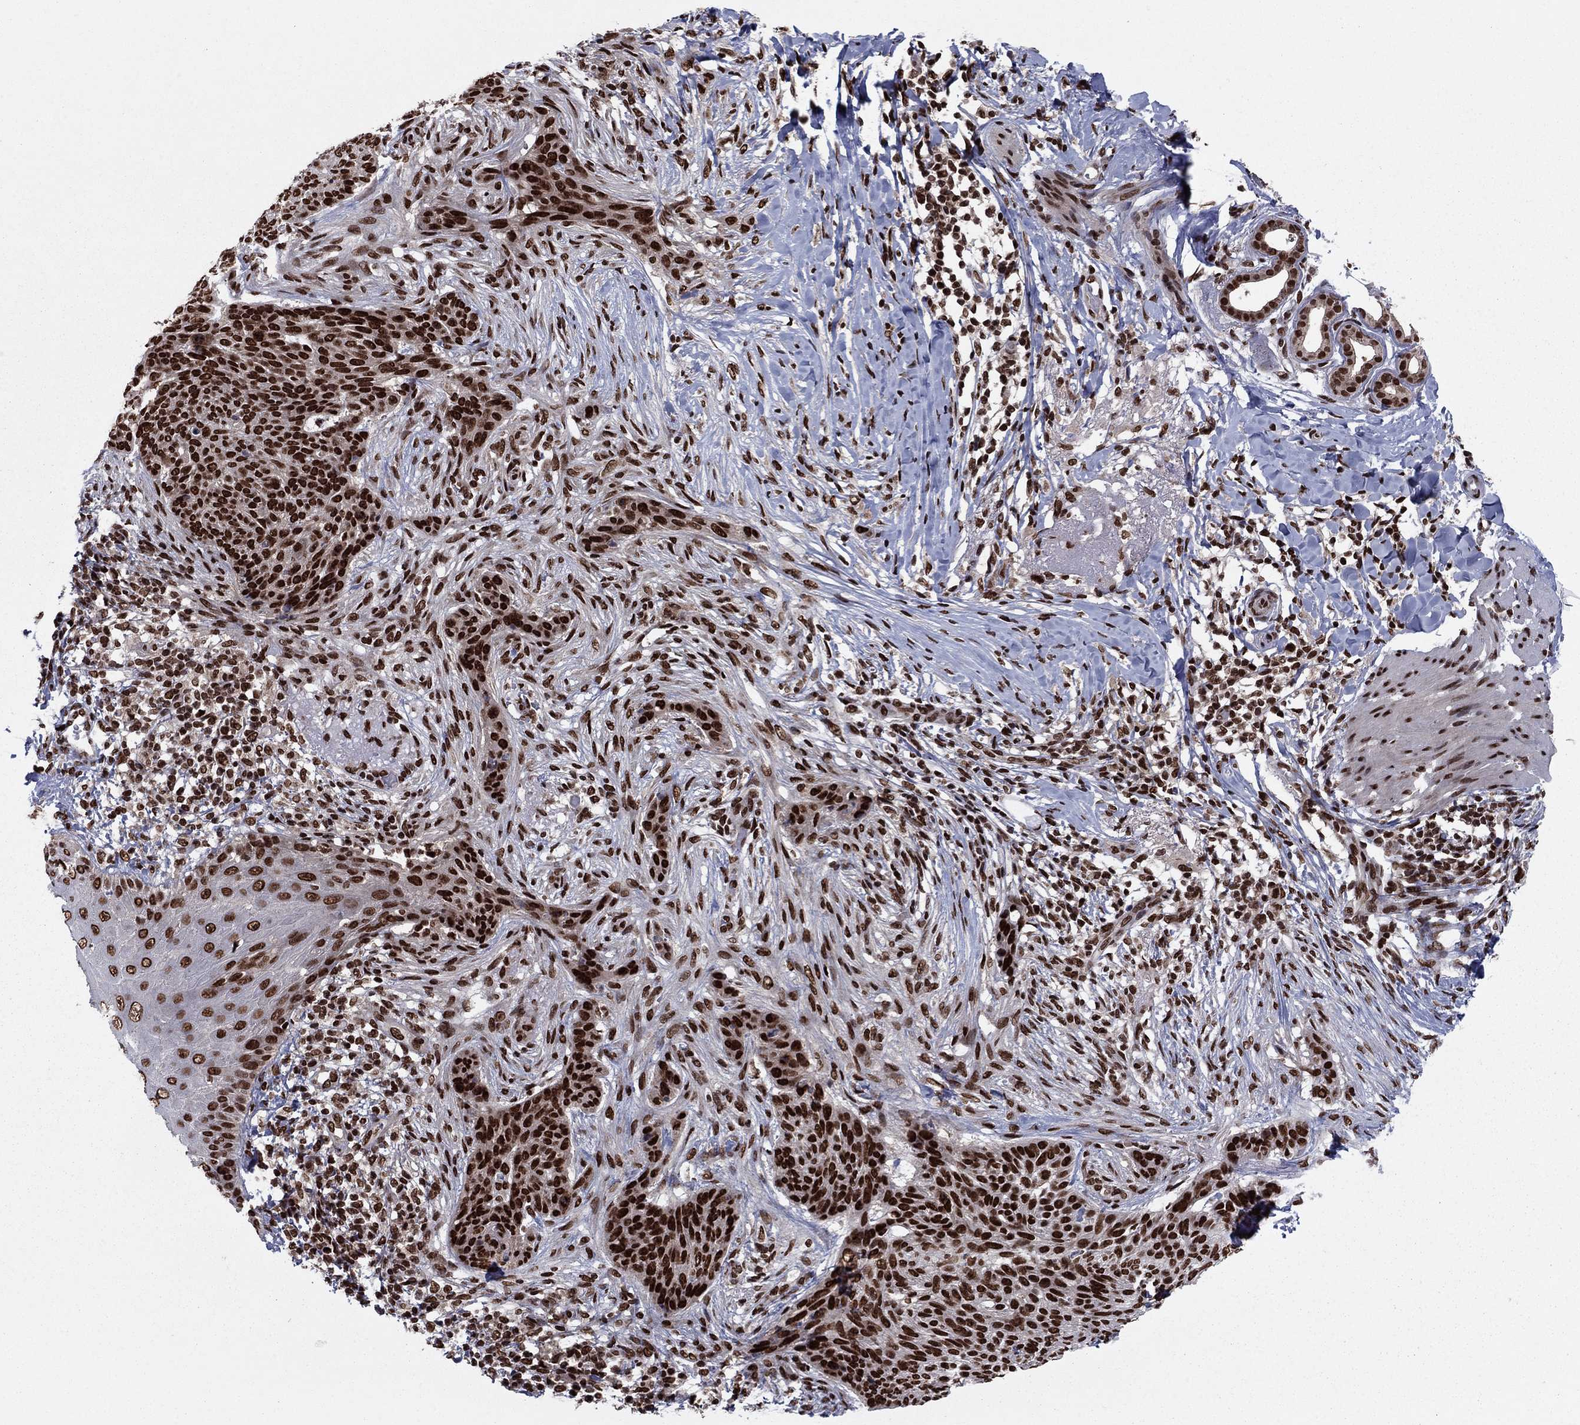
{"staining": {"intensity": "strong", "quantity": ">75%", "location": "nuclear"}, "tissue": "skin cancer", "cell_type": "Tumor cells", "image_type": "cancer", "snomed": [{"axis": "morphology", "description": "Normal tissue, NOS"}, {"axis": "morphology", "description": "Basal cell carcinoma"}, {"axis": "topography", "description": "Skin"}], "caption": "Immunohistochemistry photomicrograph of basal cell carcinoma (skin) stained for a protein (brown), which demonstrates high levels of strong nuclear positivity in approximately >75% of tumor cells.", "gene": "USP54", "patient": {"sex": "male", "age": 84}}